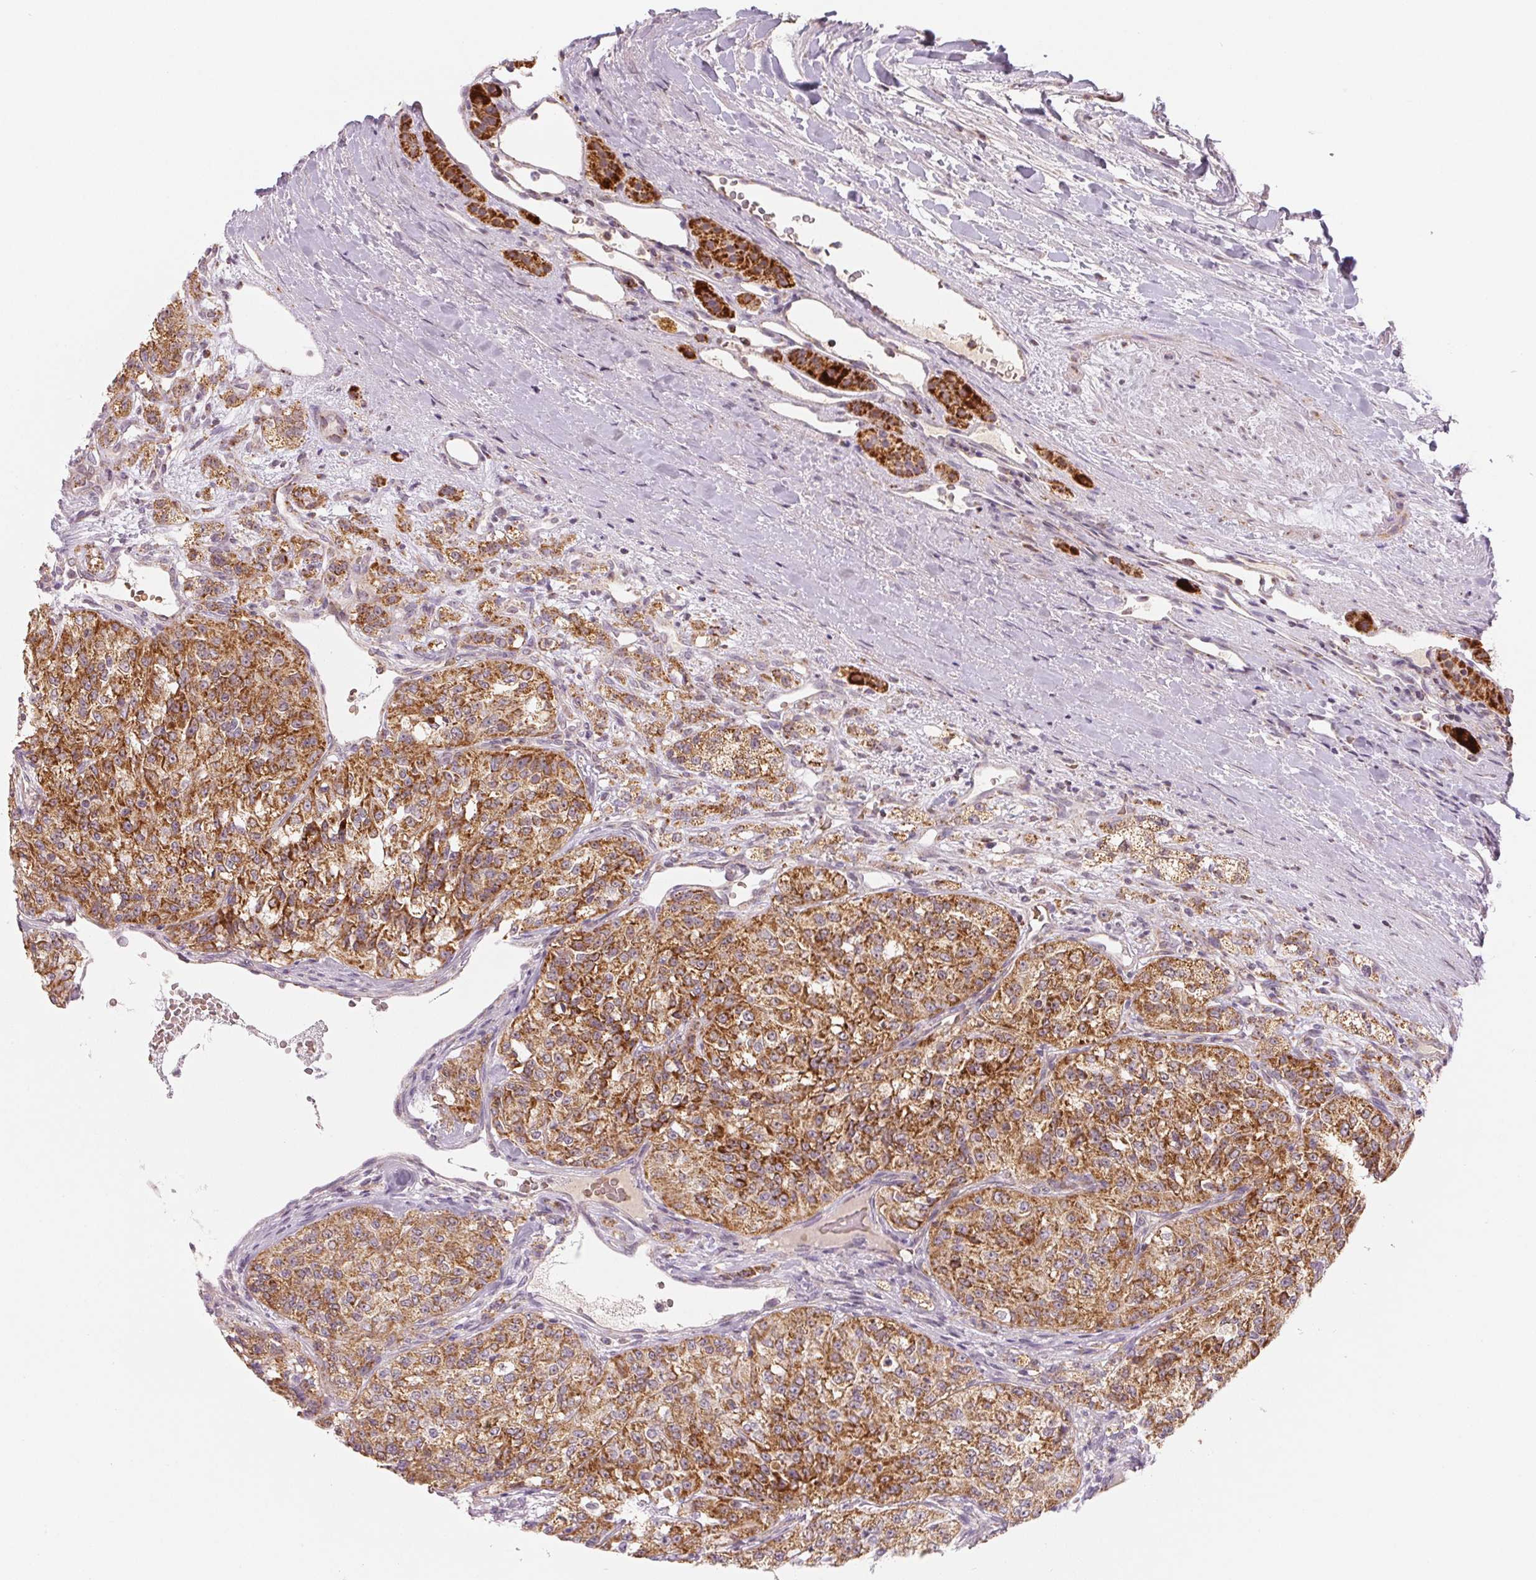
{"staining": {"intensity": "moderate", "quantity": ">75%", "location": "cytoplasmic/membranous"}, "tissue": "renal cancer", "cell_type": "Tumor cells", "image_type": "cancer", "snomed": [{"axis": "morphology", "description": "Adenocarcinoma, NOS"}, {"axis": "topography", "description": "Kidney"}], "caption": "A brown stain labels moderate cytoplasmic/membranous positivity of a protein in human adenocarcinoma (renal) tumor cells.", "gene": "HINT2", "patient": {"sex": "female", "age": 63}}